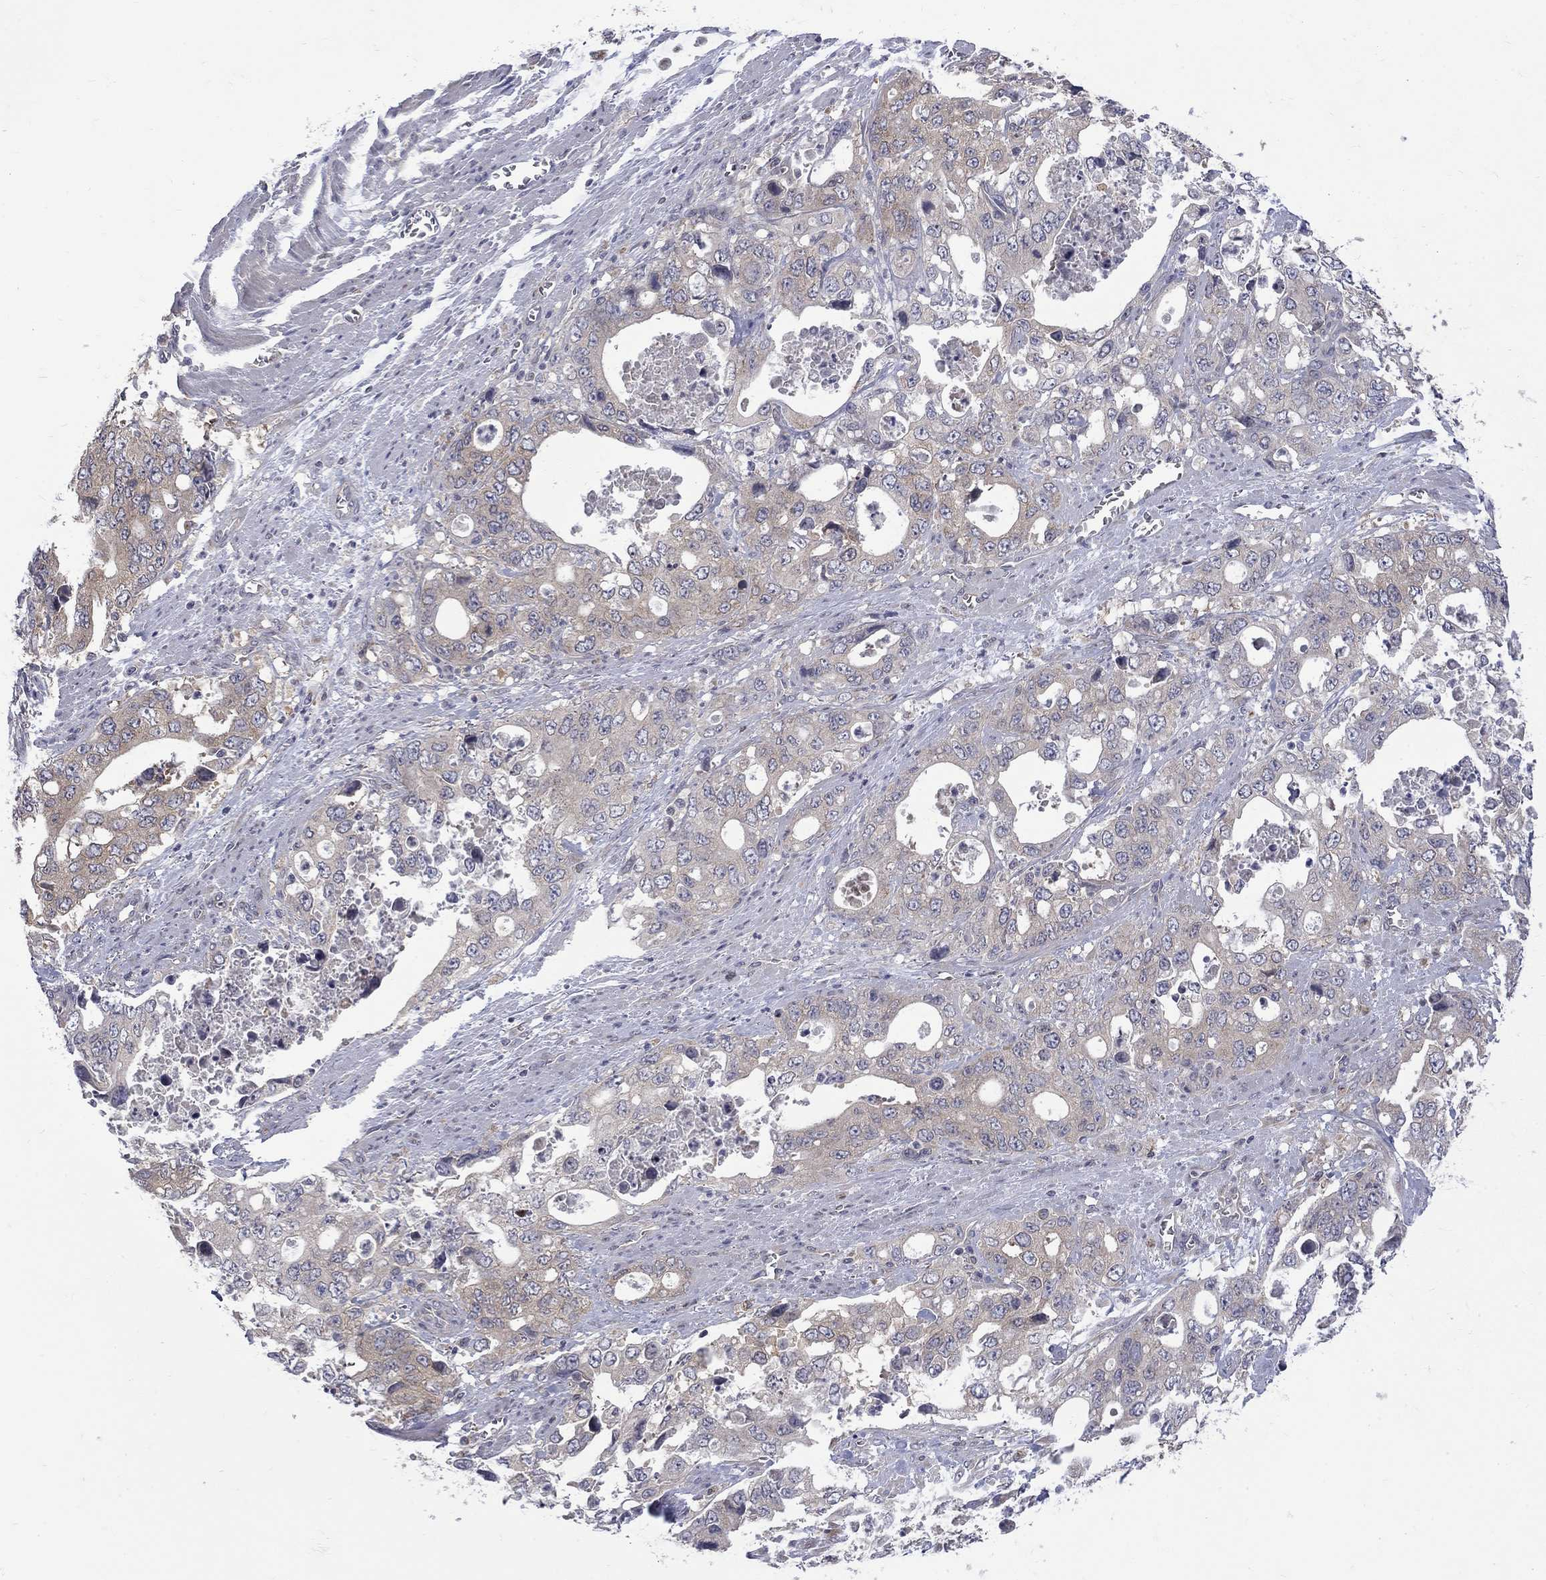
{"staining": {"intensity": "weak", "quantity": "25%-75%", "location": "cytoplasmic/membranous"}, "tissue": "stomach cancer", "cell_type": "Tumor cells", "image_type": "cancer", "snomed": [{"axis": "morphology", "description": "Adenocarcinoma, NOS"}, {"axis": "topography", "description": "Stomach, upper"}], "caption": "A photomicrograph of human adenocarcinoma (stomach) stained for a protein shows weak cytoplasmic/membranous brown staining in tumor cells.", "gene": "SH2B1", "patient": {"sex": "male", "age": 74}}